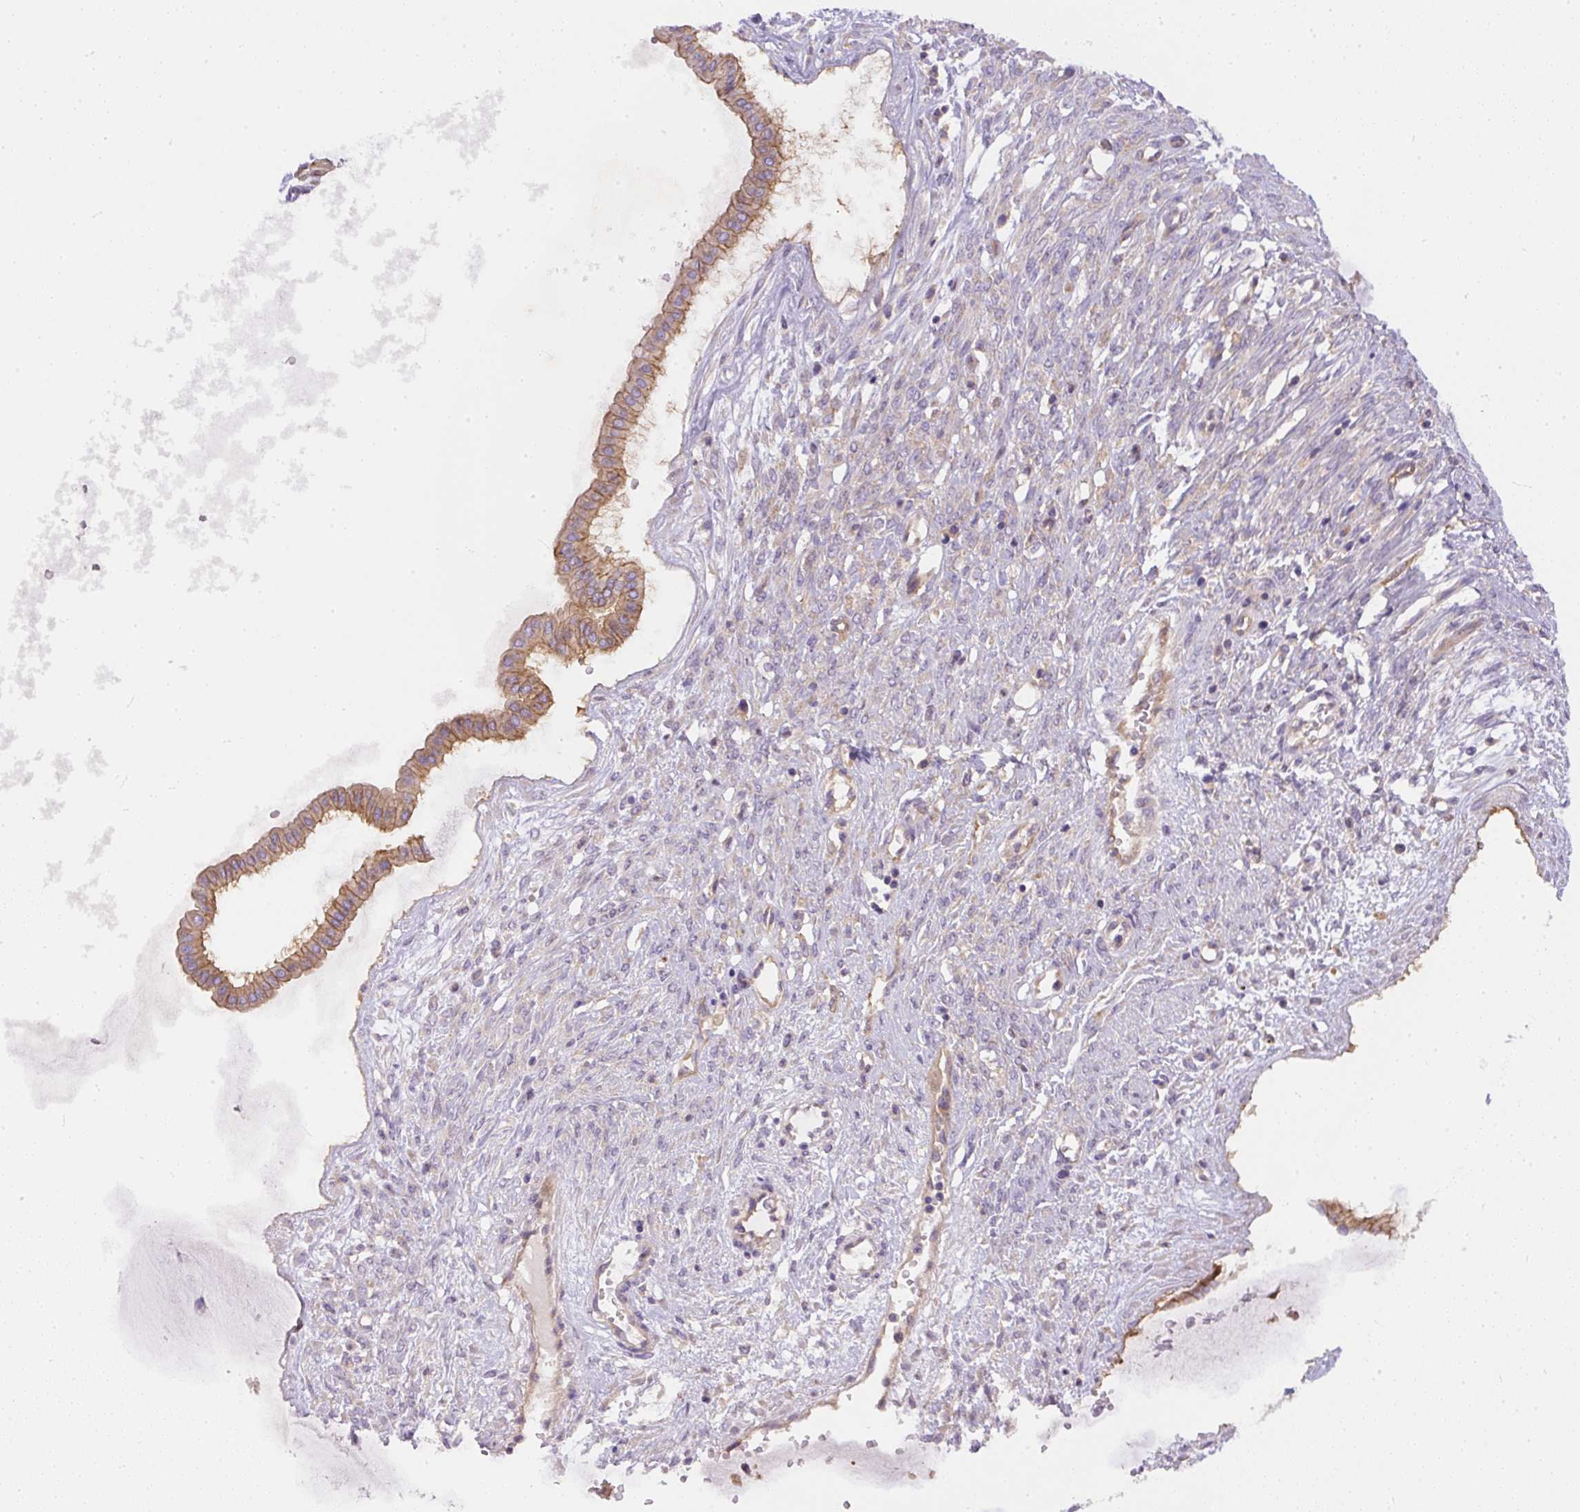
{"staining": {"intensity": "moderate", "quantity": ">75%", "location": "cytoplasmic/membranous"}, "tissue": "ovarian cancer", "cell_type": "Tumor cells", "image_type": "cancer", "snomed": [{"axis": "morphology", "description": "Cystadenocarcinoma, mucinous, NOS"}, {"axis": "topography", "description": "Ovary"}], "caption": "A high-resolution histopathology image shows immunohistochemistry (IHC) staining of ovarian cancer (mucinous cystadenocarcinoma), which shows moderate cytoplasmic/membranous staining in approximately >75% of tumor cells.", "gene": "DAPK1", "patient": {"sex": "female", "age": 73}}